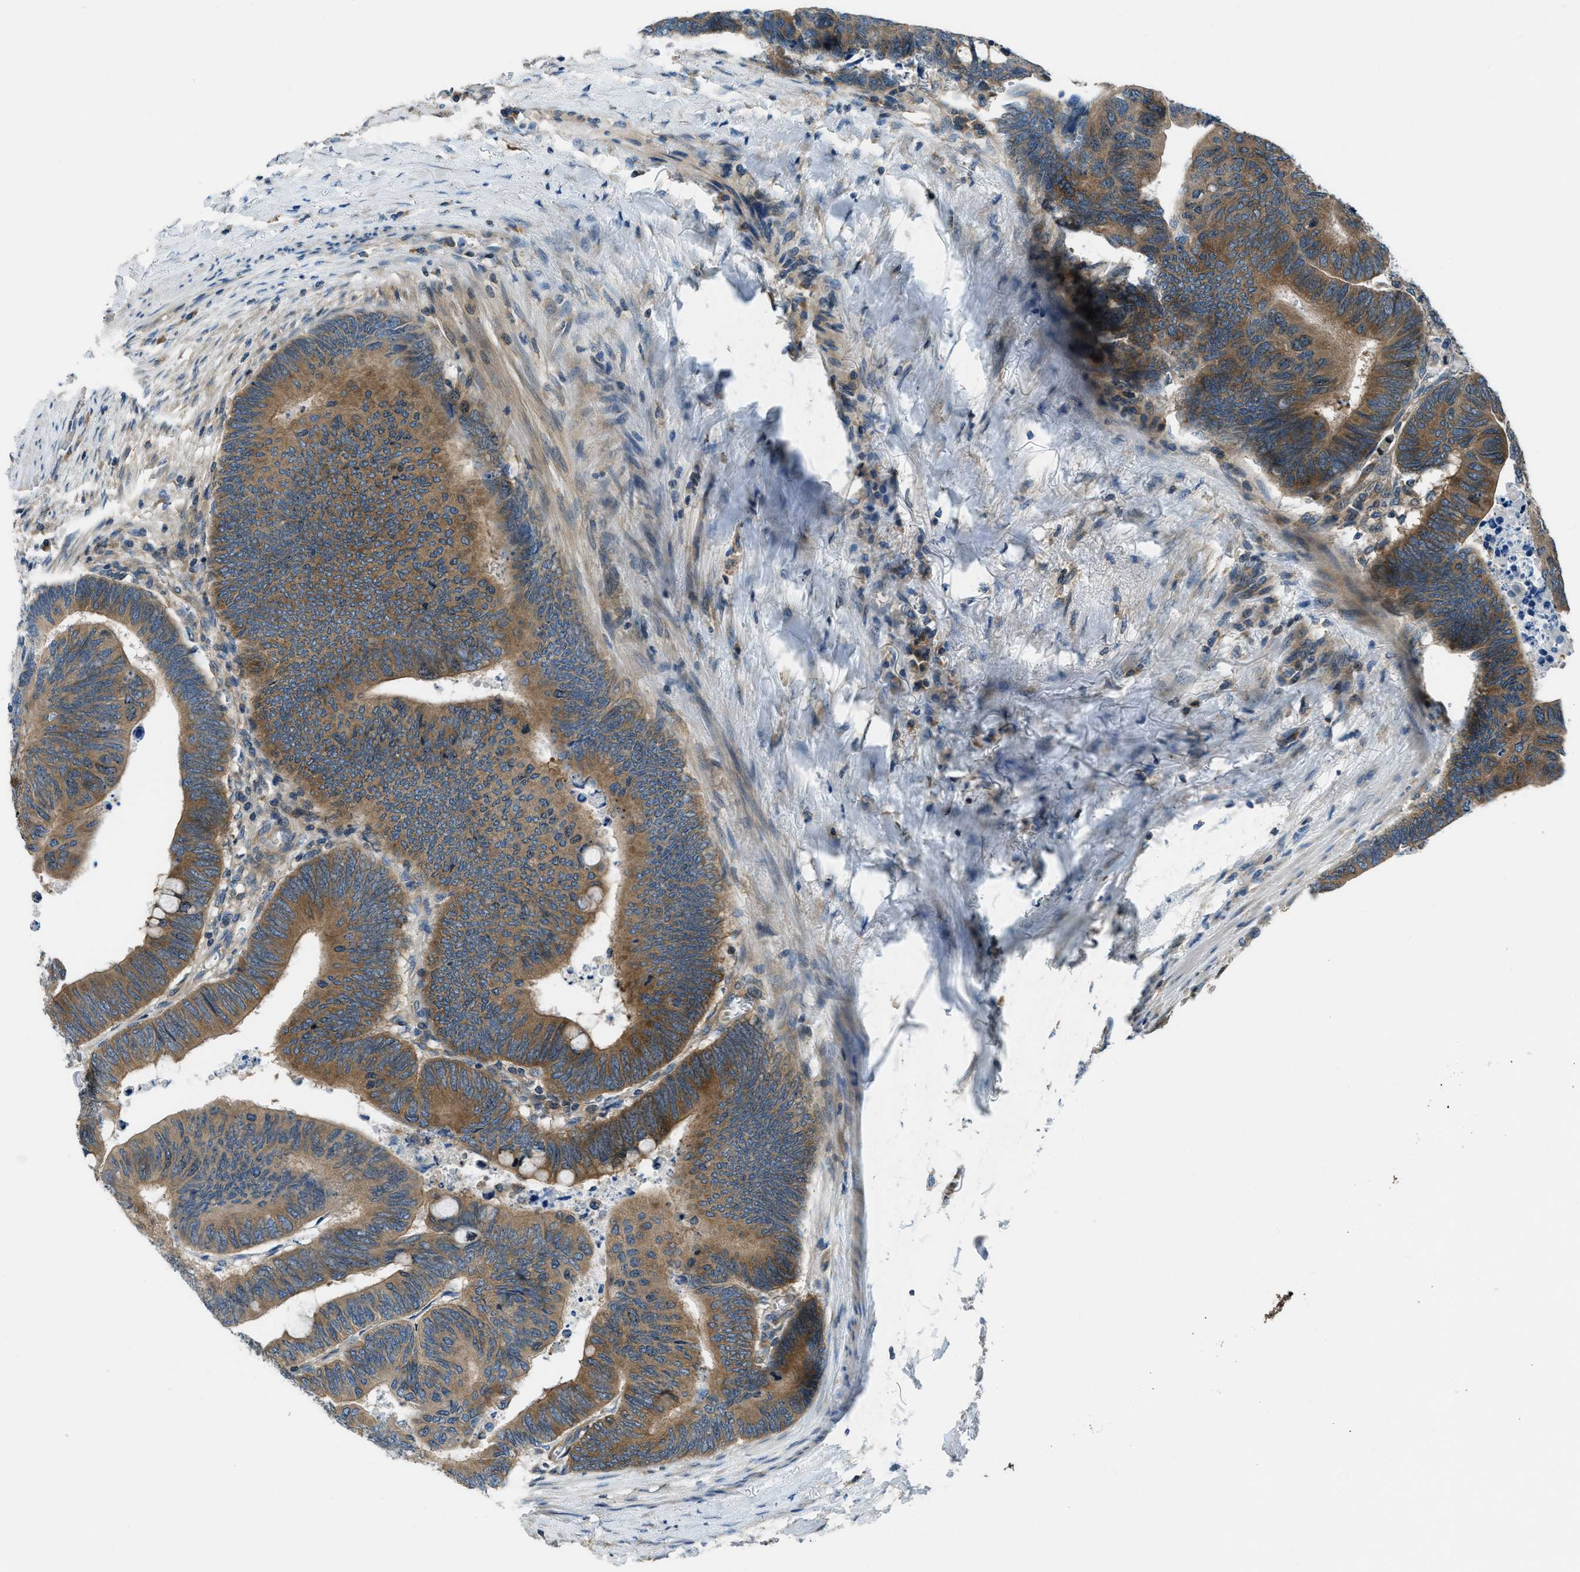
{"staining": {"intensity": "weak", "quantity": ">75%", "location": "cytoplasmic/membranous"}, "tissue": "colorectal cancer", "cell_type": "Tumor cells", "image_type": "cancer", "snomed": [{"axis": "morphology", "description": "Normal tissue, NOS"}, {"axis": "morphology", "description": "Adenocarcinoma, NOS"}, {"axis": "topography", "description": "Rectum"}, {"axis": "topography", "description": "Peripheral nerve tissue"}], "caption": "Immunohistochemistry of adenocarcinoma (colorectal) reveals low levels of weak cytoplasmic/membranous staining in about >75% of tumor cells.", "gene": "ARFGAP2", "patient": {"sex": "male", "age": 92}}